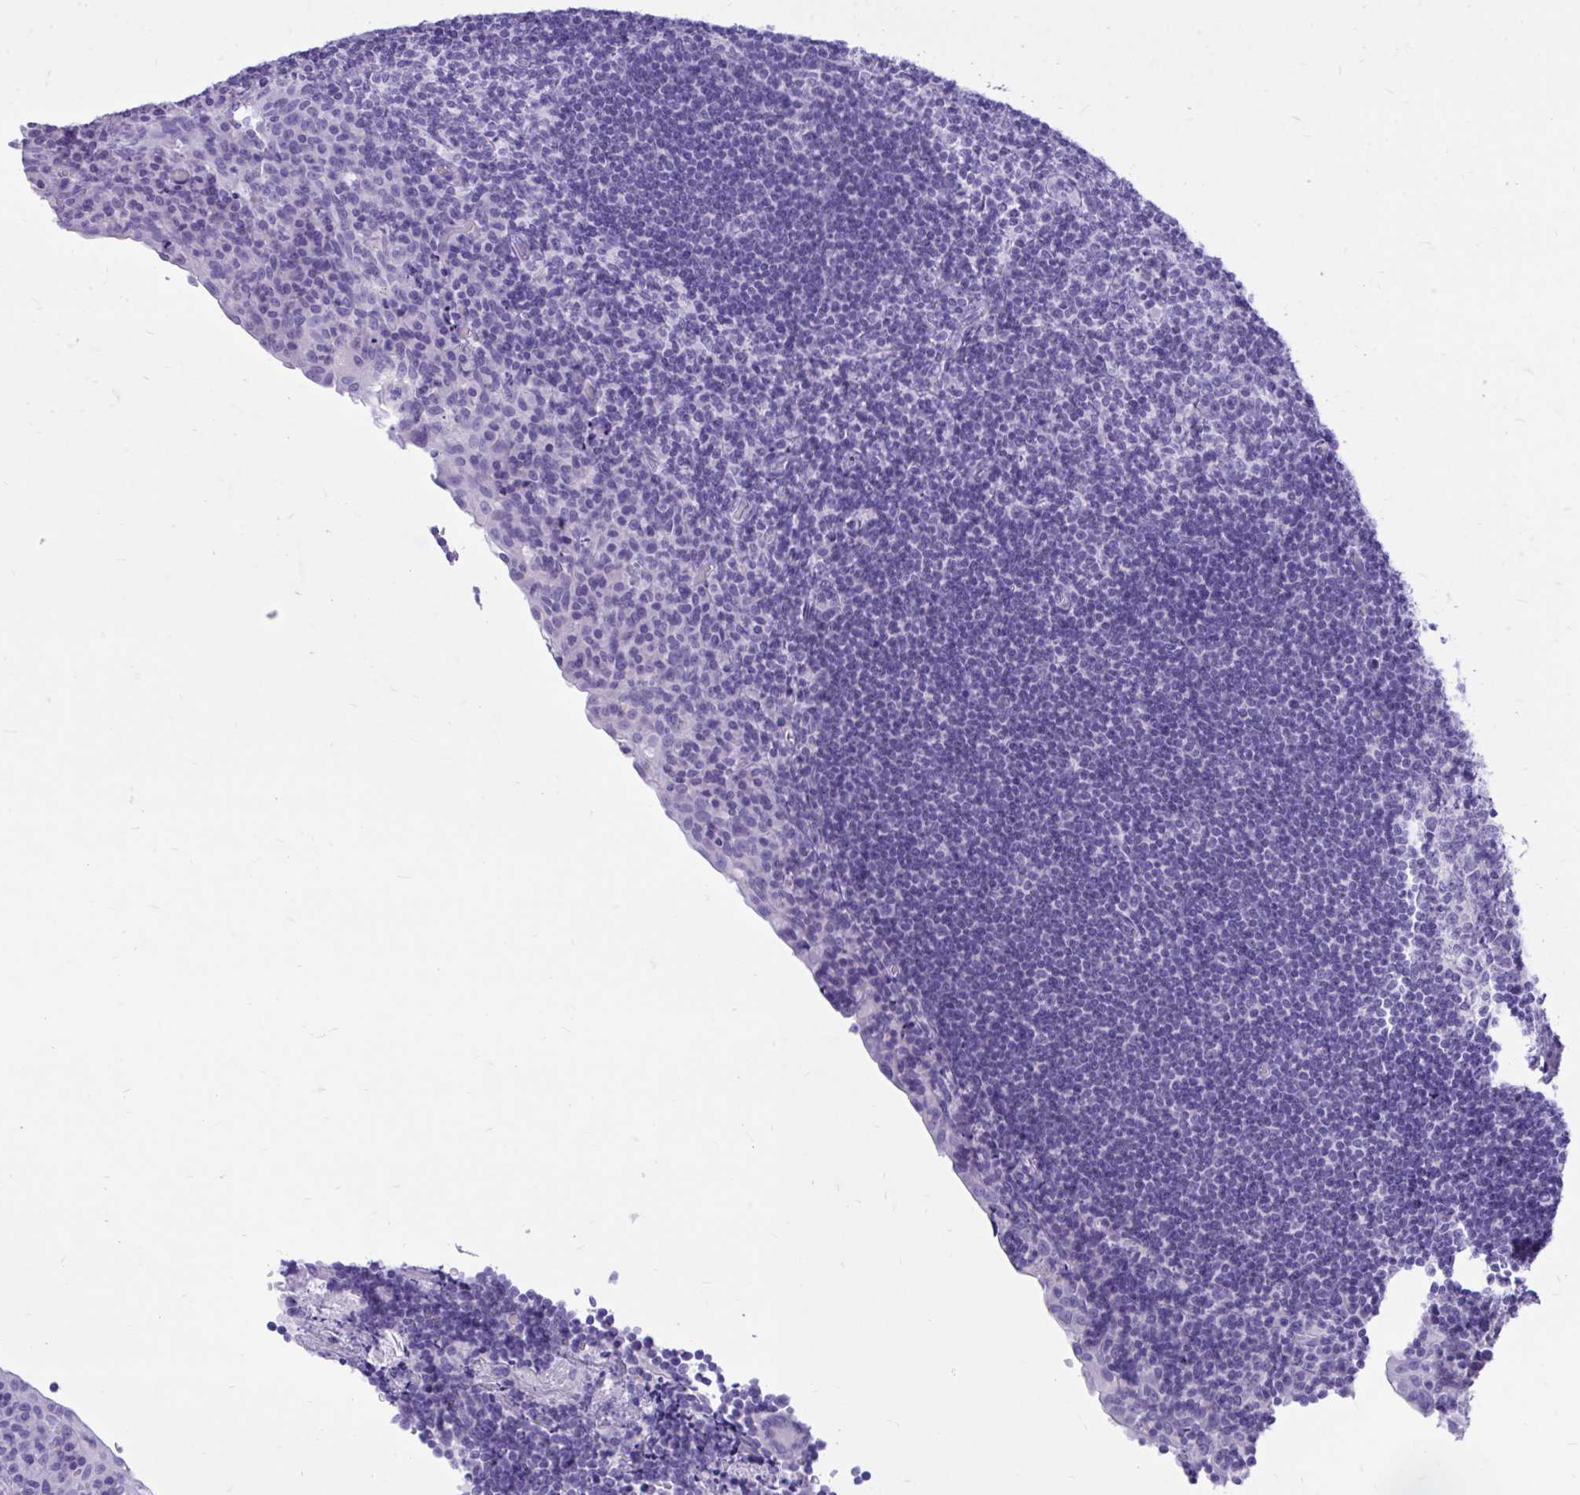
{"staining": {"intensity": "negative", "quantity": "none", "location": "none"}, "tissue": "tonsil", "cell_type": "Germinal center cells", "image_type": "normal", "snomed": [{"axis": "morphology", "description": "Normal tissue, NOS"}, {"axis": "topography", "description": "Tonsil"}], "caption": "DAB immunohistochemical staining of normal tonsil shows no significant staining in germinal center cells.", "gene": "MON1A", "patient": {"sex": "male", "age": 17}}